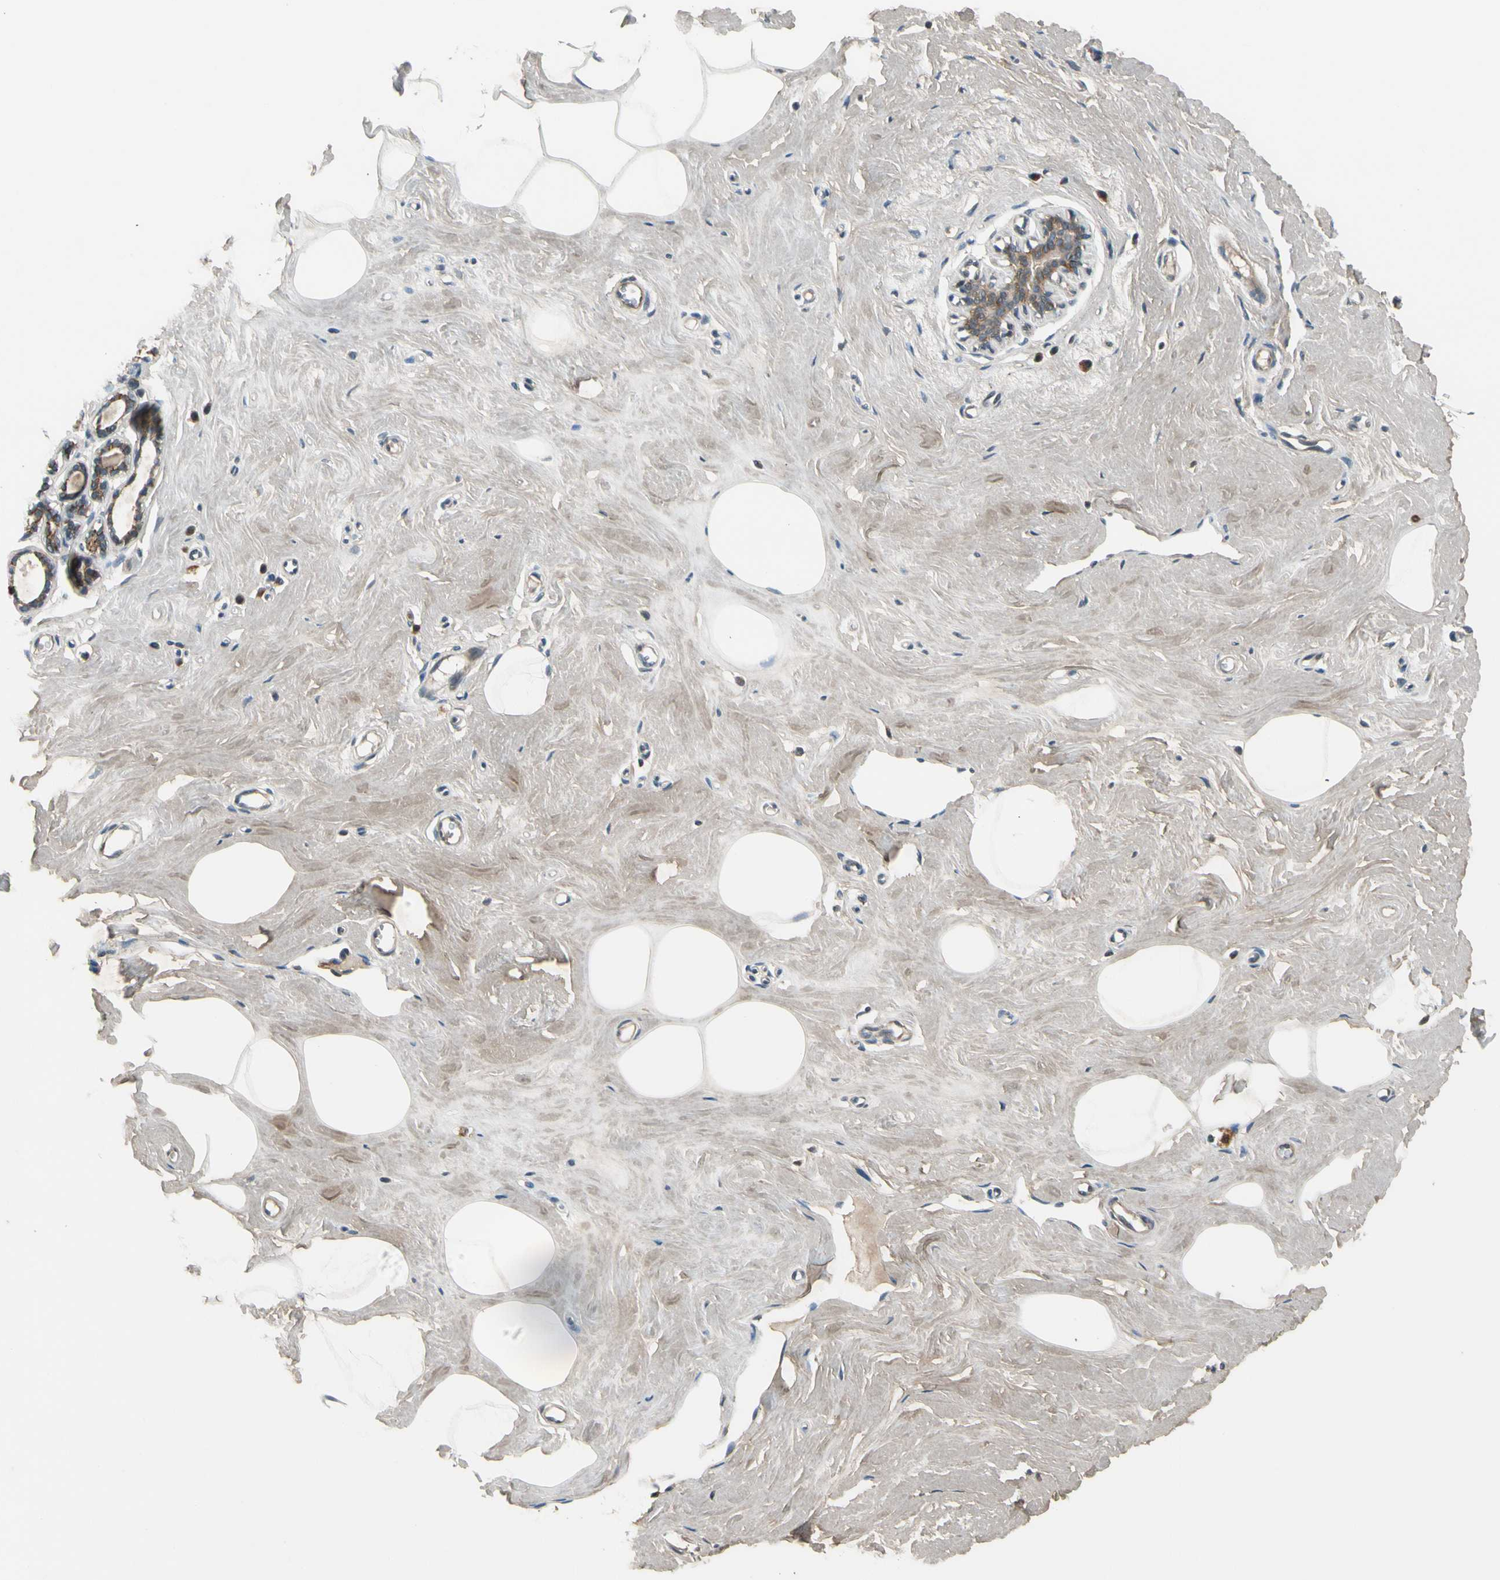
{"staining": {"intensity": "negative", "quantity": "none", "location": "none"}, "tissue": "breast", "cell_type": "Adipocytes", "image_type": "normal", "snomed": [{"axis": "morphology", "description": "Normal tissue, NOS"}, {"axis": "topography", "description": "Breast"}], "caption": "A high-resolution micrograph shows IHC staining of normal breast, which demonstrates no significant staining in adipocytes.", "gene": "MST1R", "patient": {"sex": "female", "age": 45}}